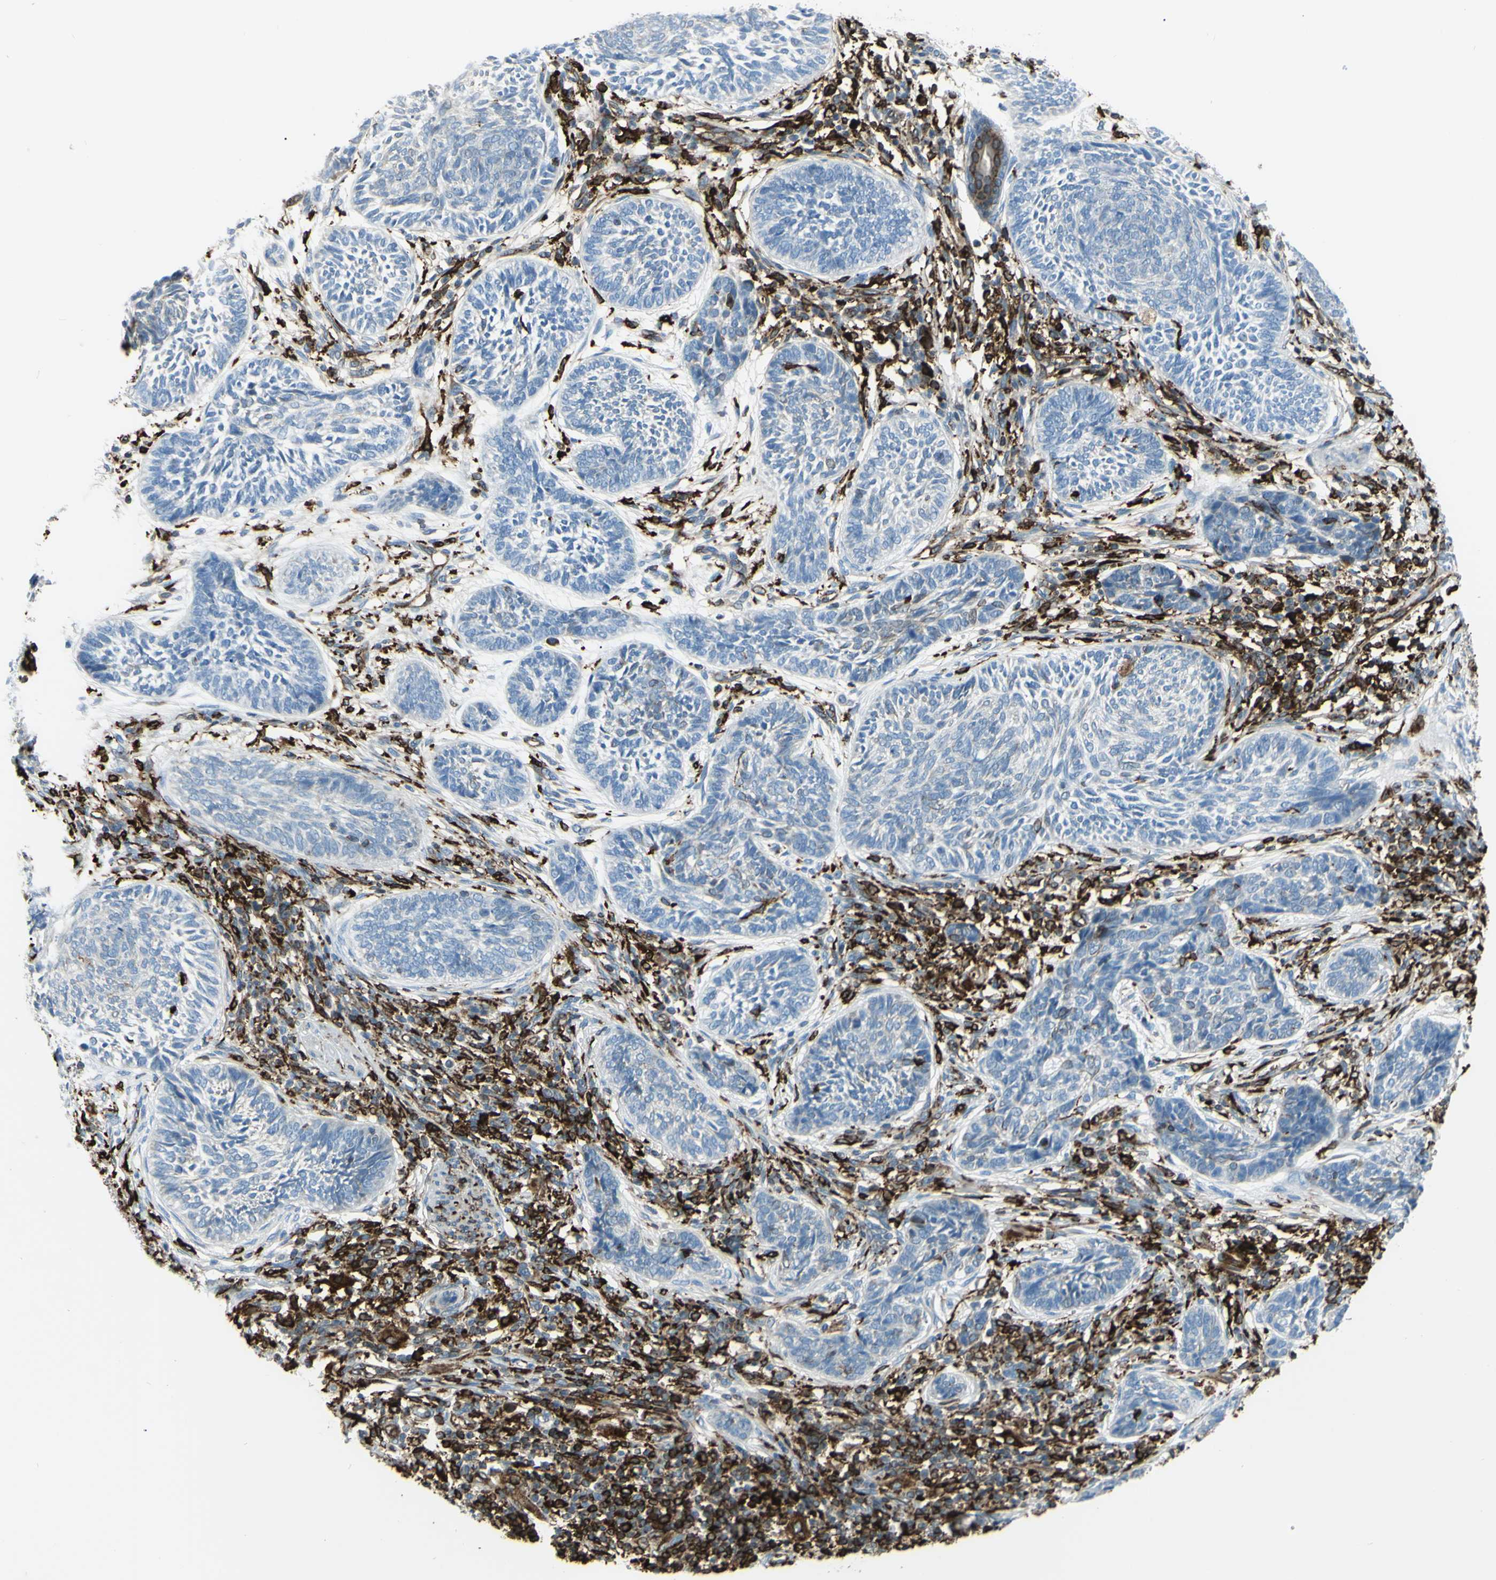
{"staining": {"intensity": "negative", "quantity": "none", "location": "none"}, "tissue": "skin cancer", "cell_type": "Tumor cells", "image_type": "cancer", "snomed": [{"axis": "morphology", "description": "Papilloma, NOS"}, {"axis": "morphology", "description": "Basal cell carcinoma"}, {"axis": "topography", "description": "Skin"}], "caption": "Micrograph shows no significant protein positivity in tumor cells of basal cell carcinoma (skin).", "gene": "CD74", "patient": {"sex": "male", "age": 87}}